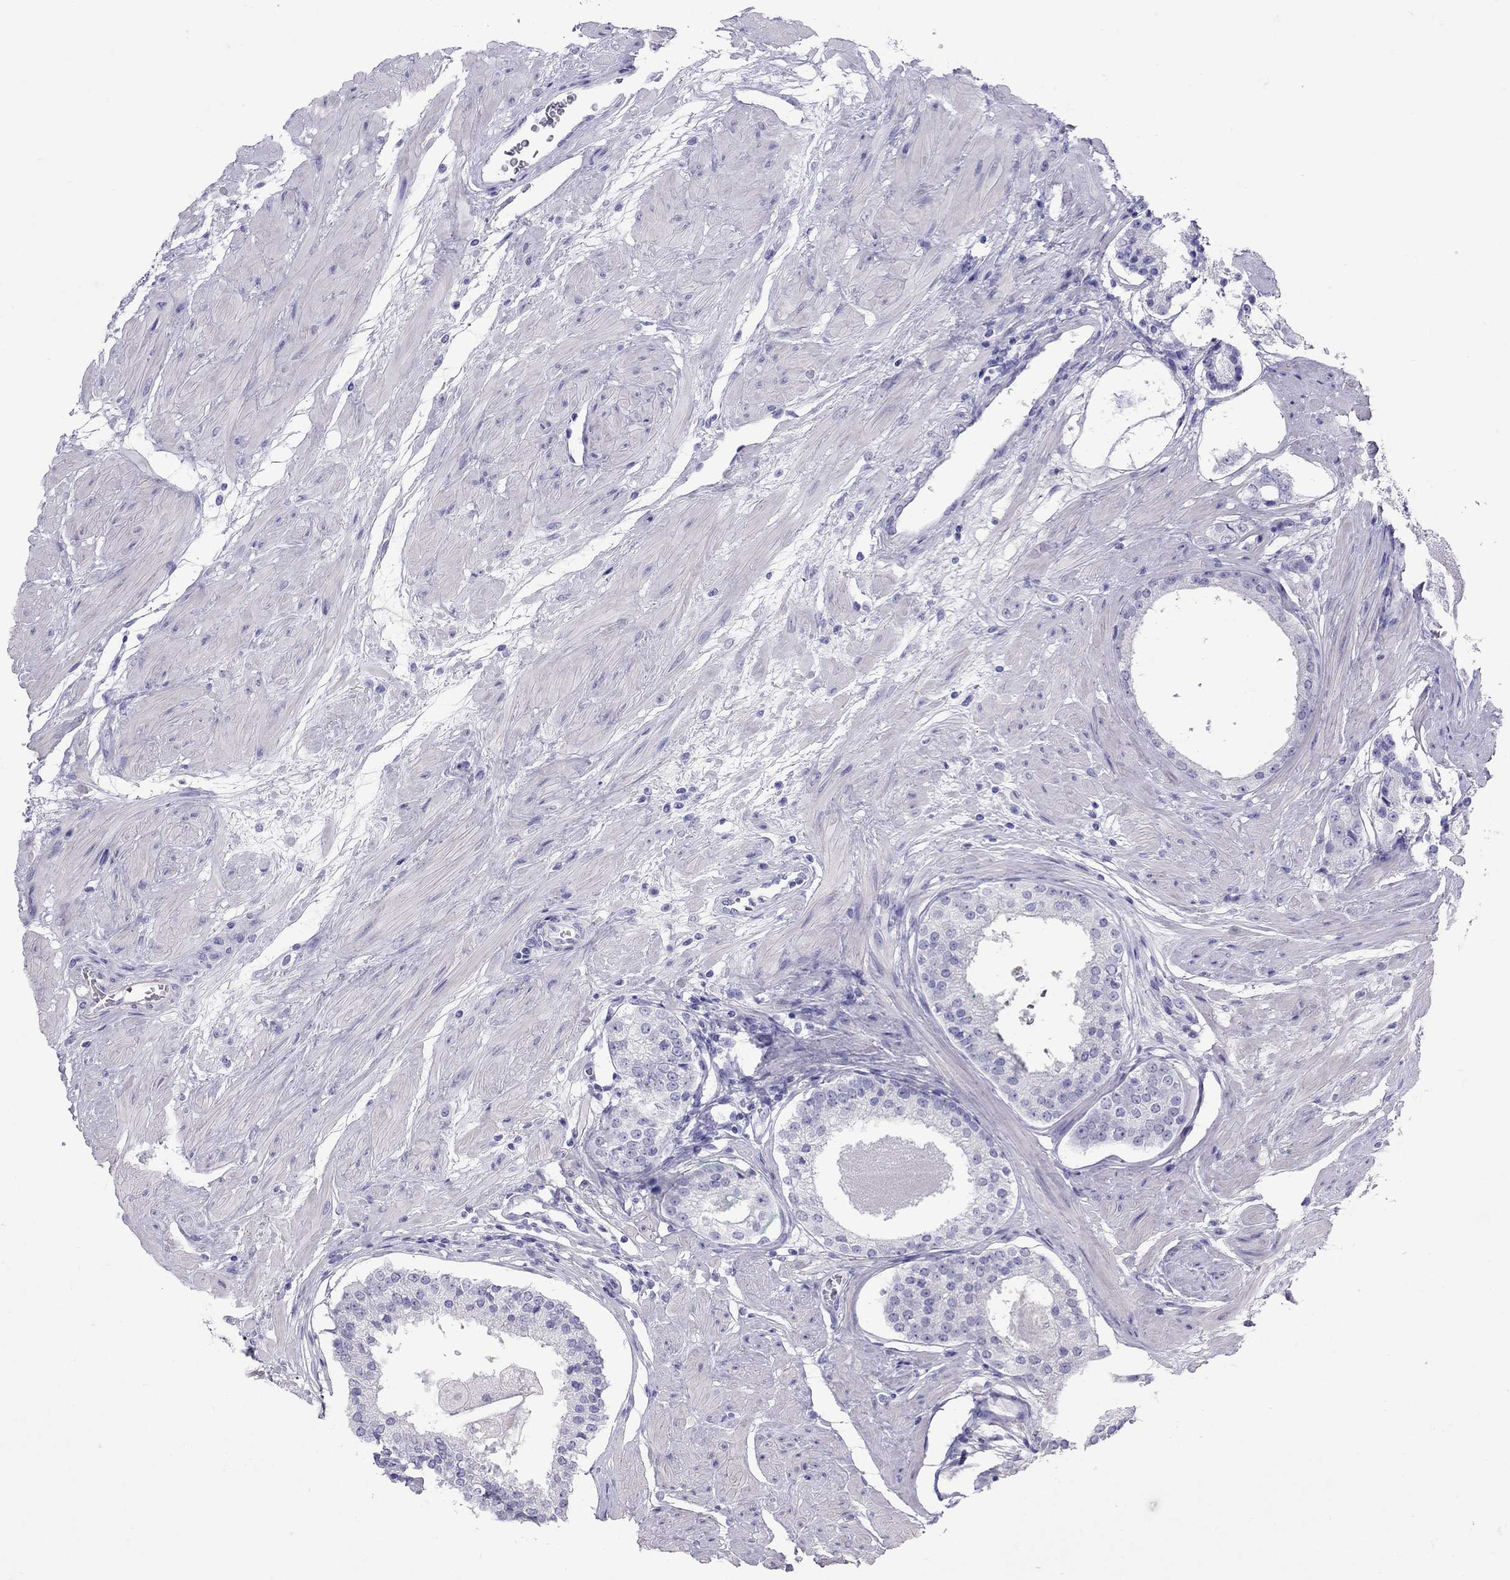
{"staining": {"intensity": "negative", "quantity": "none", "location": "none"}, "tissue": "prostate cancer", "cell_type": "Tumor cells", "image_type": "cancer", "snomed": [{"axis": "morphology", "description": "Adenocarcinoma, Low grade"}, {"axis": "topography", "description": "Prostate"}], "caption": "DAB (3,3'-diaminobenzidine) immunohistochemical staining of low-grade adenocarcinoma (prostate) shows no significant staining in tumor cells.", "gene": "GRIA2", "patient": {"sex": "male", "age": 60}}